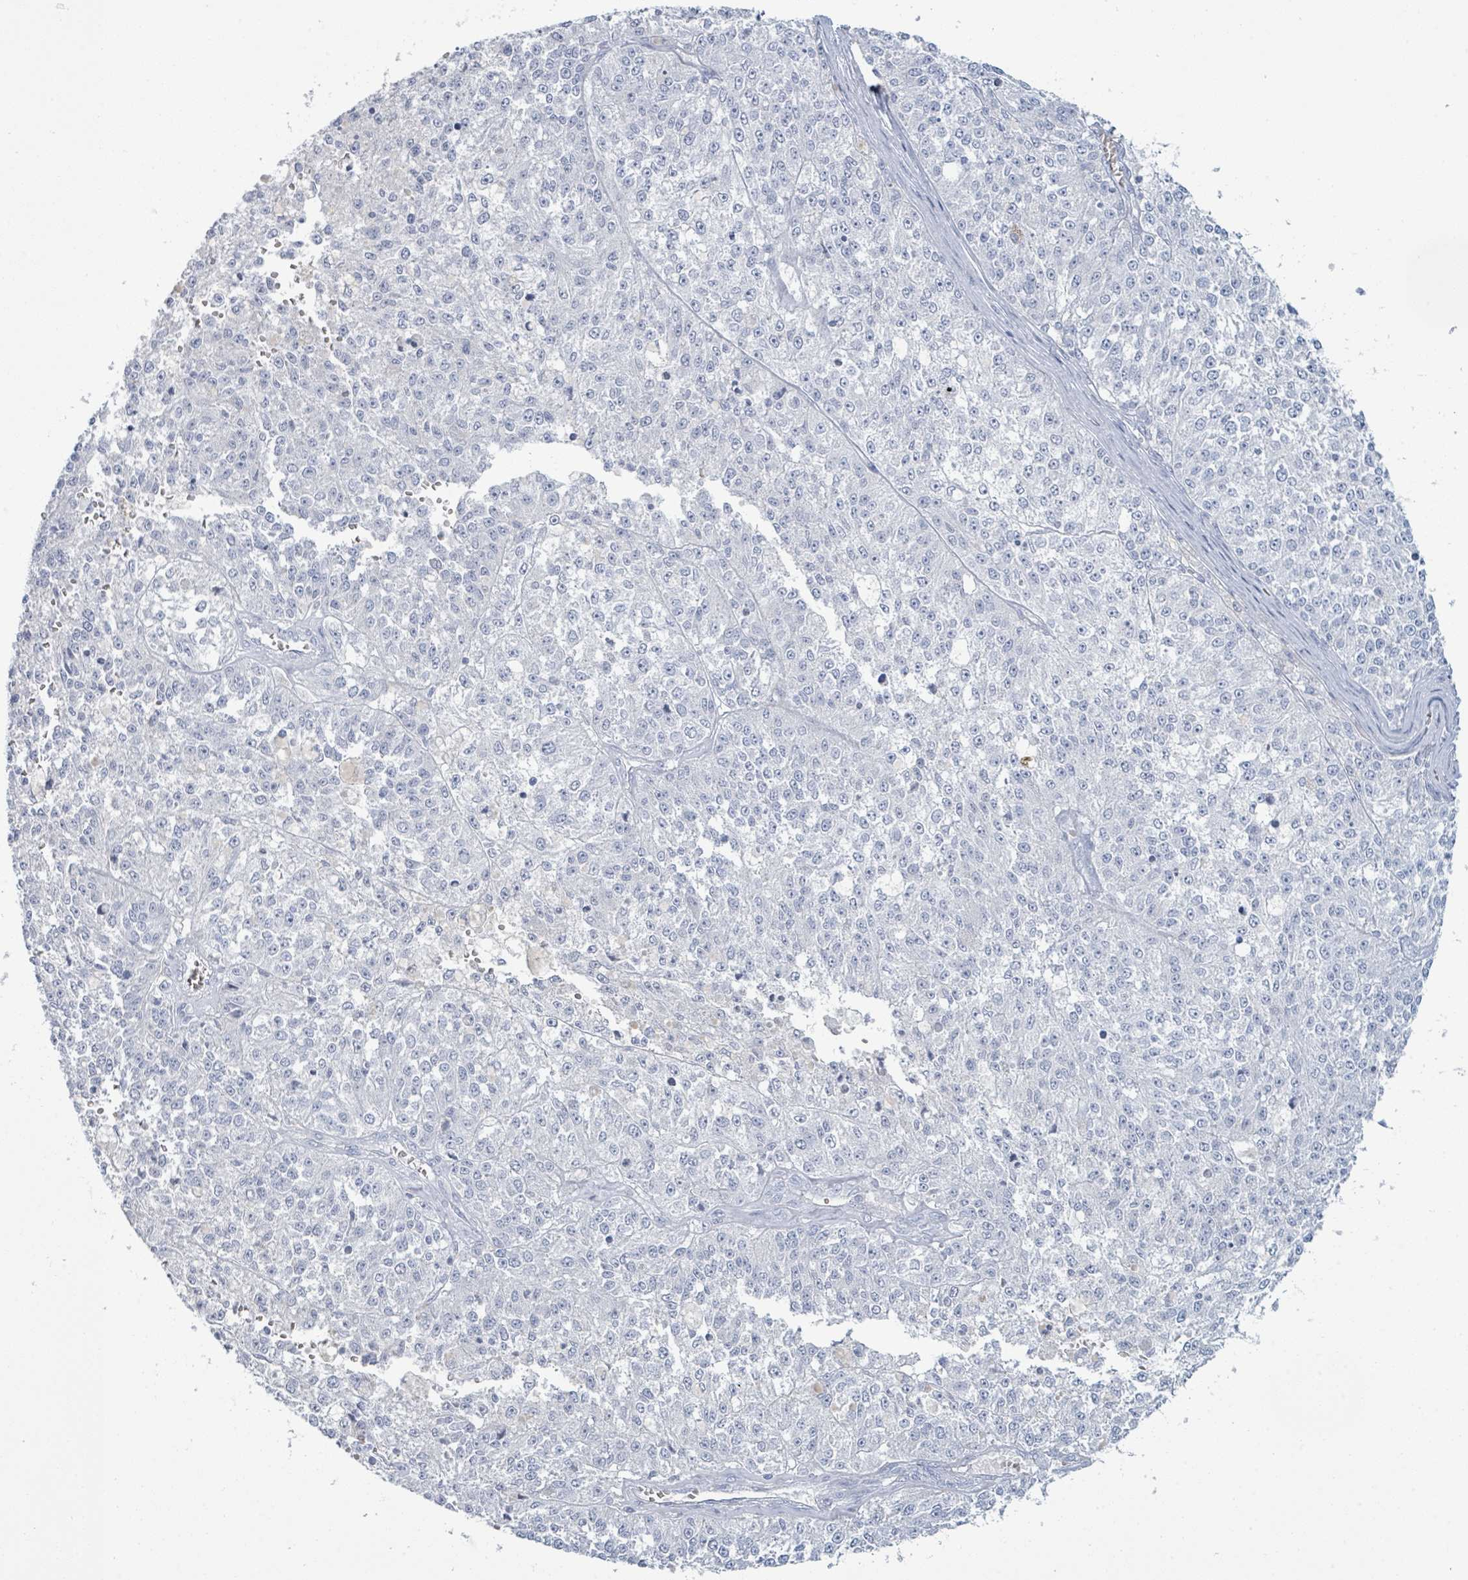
{"staining": {"intensity": "negative", "quantity": "none", "location": "none"}, "tissue": "melanoma", "cell_type": "Tumor cells", "image_type": "cancer", "snomed": [{"axis": "morphology", "description": "Malignant melanoma, NOS"}, {"axis": "topography", "description": "Skin"}], "caption": "Immunohistochemistry (IHC) of melanoma reveals no expression in tumor cells. (DAB immunohistochemistry visualized using brightfield microscopy, high magnification).", "gene": "PGA3", "patient": {"sex": "female", "age": 64}}